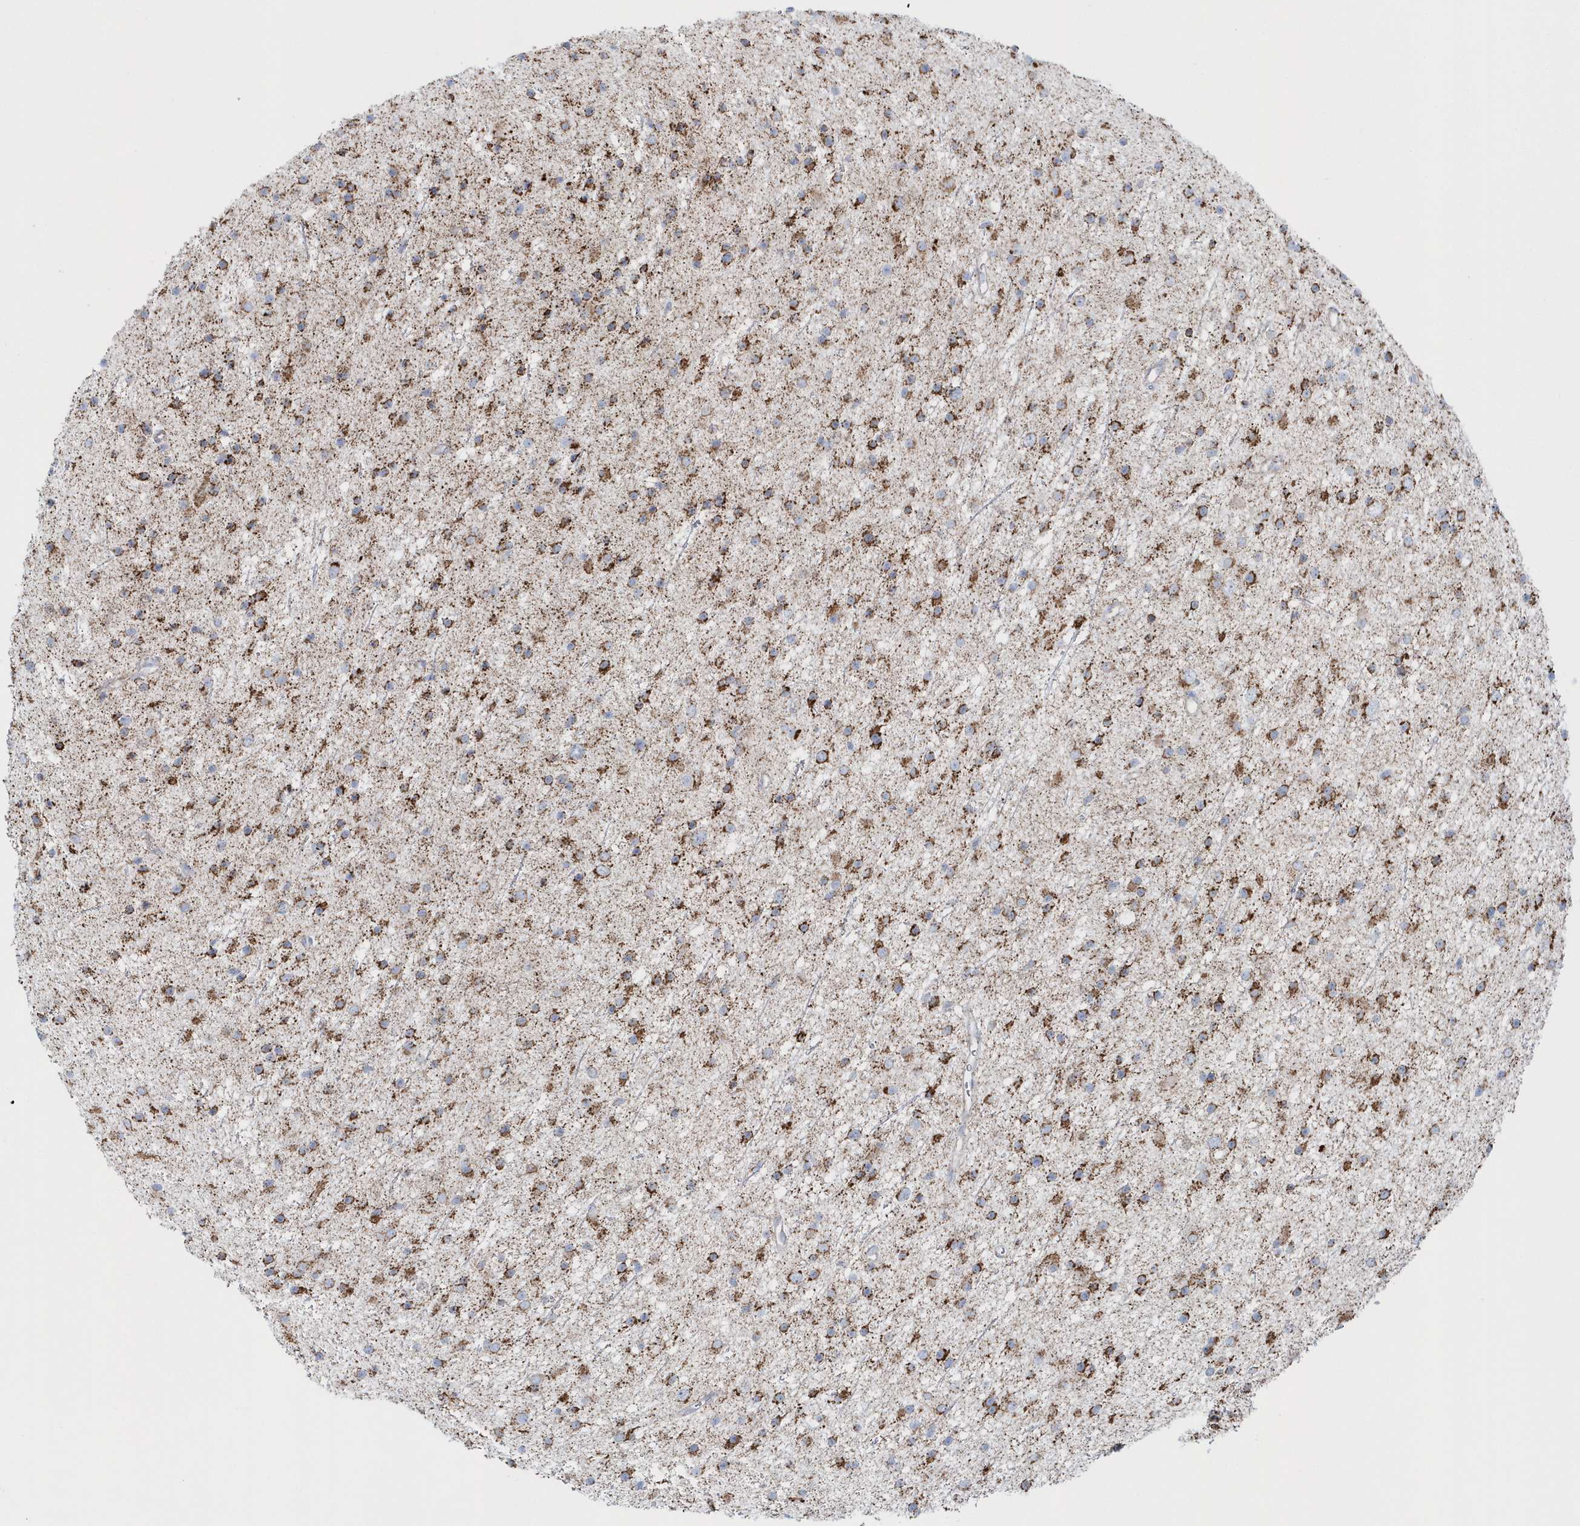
{"staining": {"intensity": "moderate", "quantity": ">75%", "location": "cytoplasmic/membranous"}, "tissue": "glioma", "cell_type": "Tumor cells", "image_type": "cancer", "snomed": [{"axis": "morphology", "description": "Glioma, malignant, Low grade"}, {"axis": "topography", "description": "Cerebral cortex"}], "caption": "There is medium levels of moderate cytoplasmic/membranous positivity in tumor cells of malignant low-grade glioma, as demonstrated by immunohistochemical staining (brown color).", "gene": "TMCO6", "patient": {"sex": "female", "age": 39}}